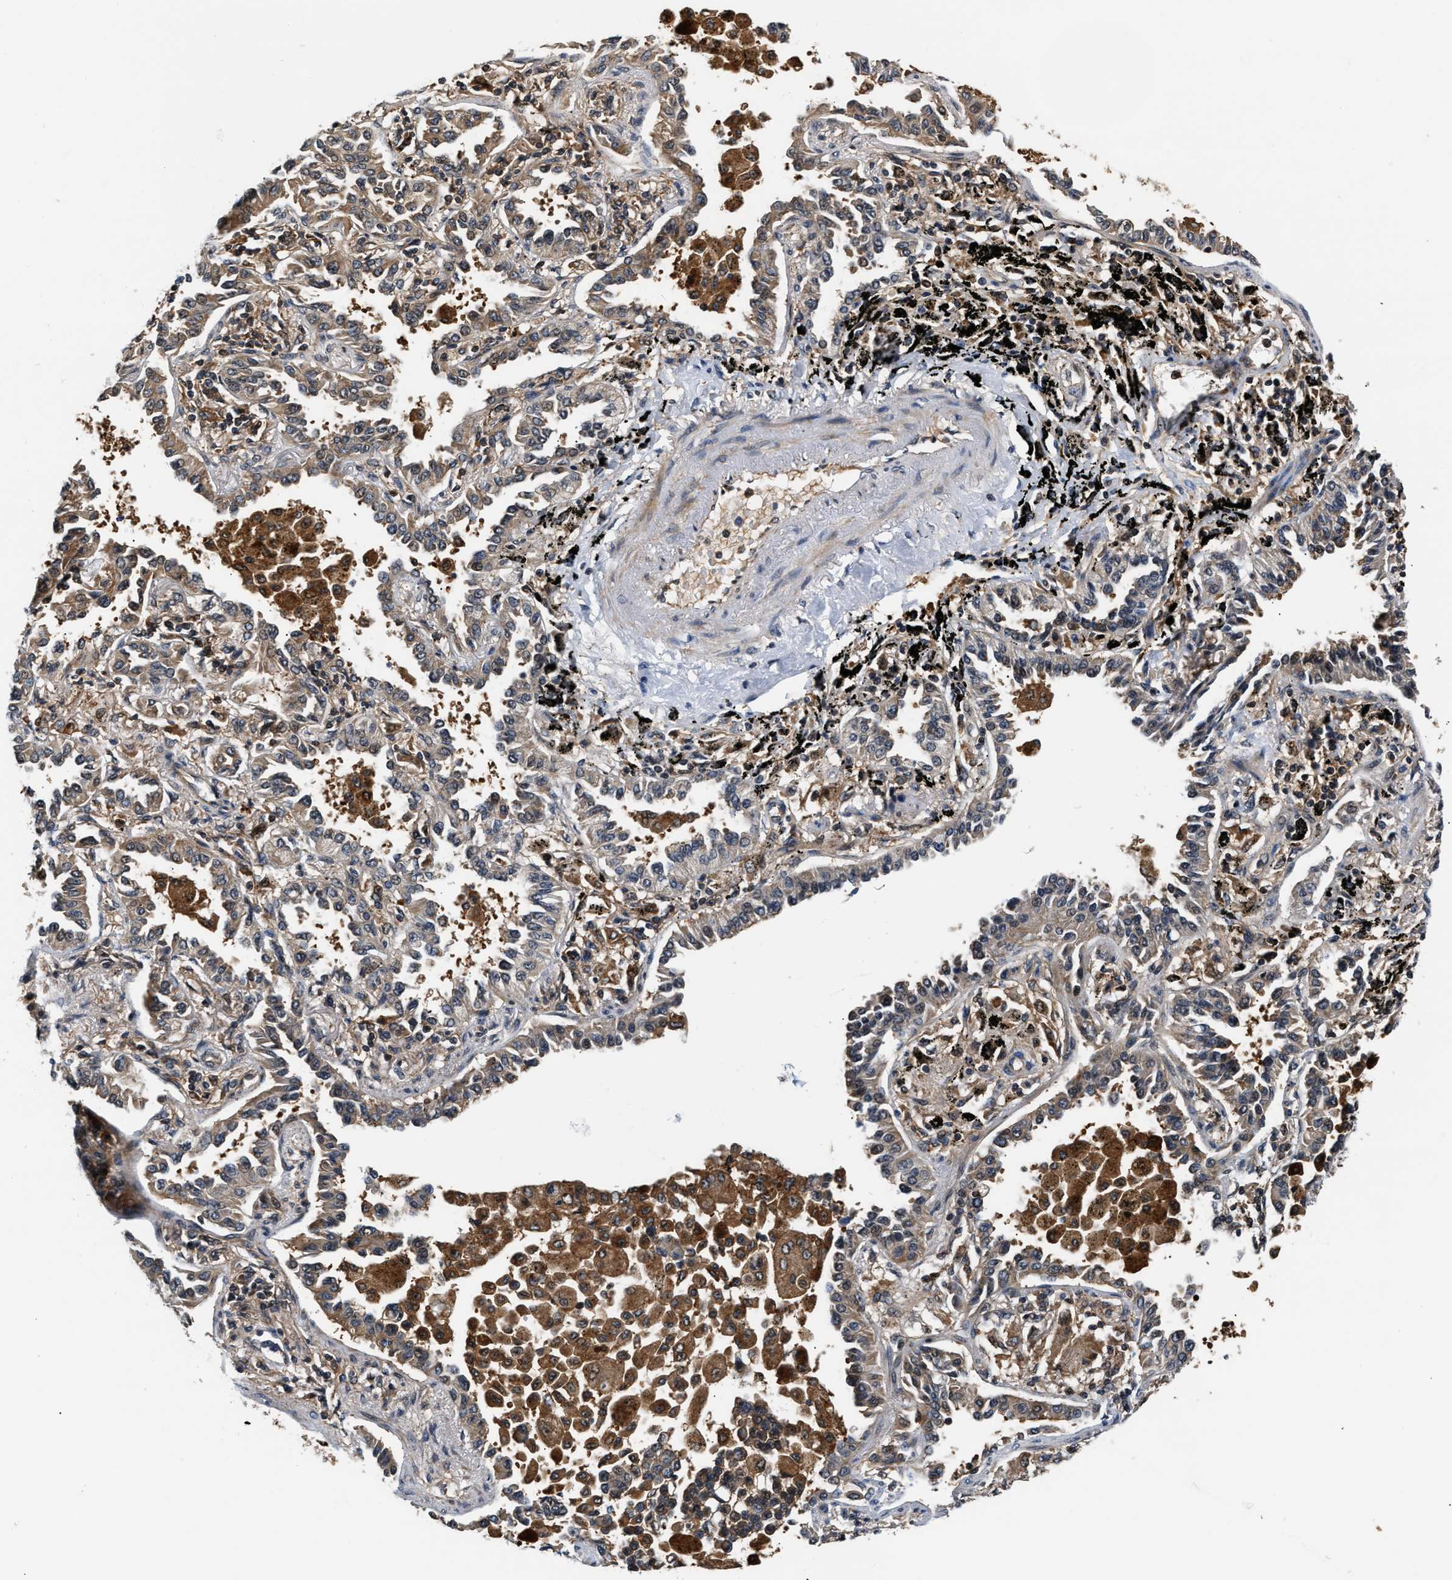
{"staining": {"intensity": "weak", "quantity": "25%-75%", "location": "cytoplasmic/membranous"}, "tissue": "lung cancer", "cell_type": "Tumor cells", "image_type": "cancer", "snomed": [{"axis": "morphology", "description": "Normal tissue, NOS"}, {"axis": "morphology", "description": "Adenocarcinoma, NOS"}, {"axis": "topography", "description": "Lung"}], "caption": "Protein analysis of lung adenocarcinoma tissue displays weak cytoplasmic/membranous staining in about 25%-75% of tumor cells. The protein is shown in brown color, while the nuclei are stained blue.", "gene": "TUT7", "patient": {"sex": "male", "age": 59}}